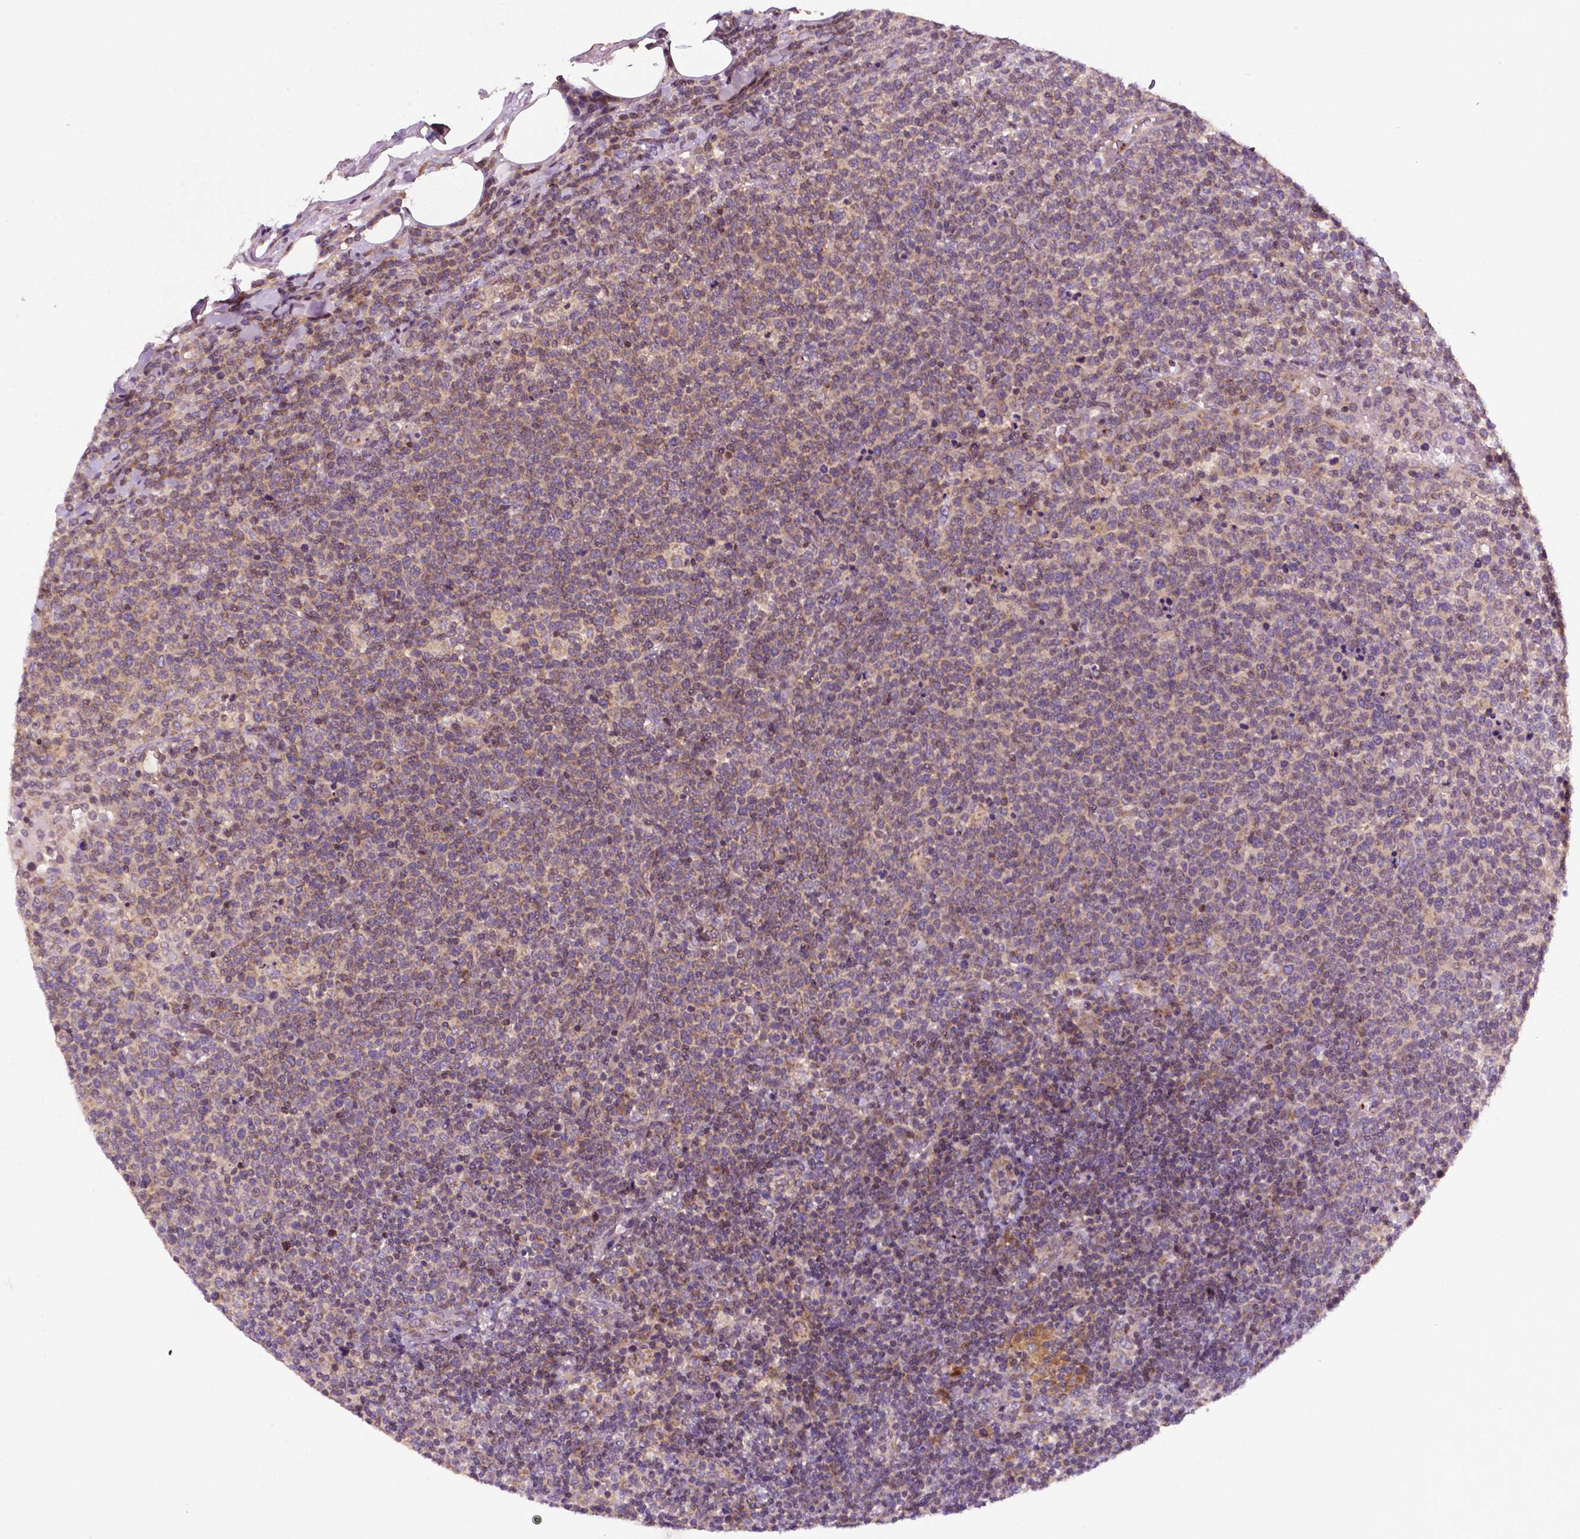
{"staining": {"intensity": "weak", "quantity": ">75%", "location": "cytoplasmic/membranous"}, "tissue": "lymphoma", "cell_type": "Tumor cells", "image_type": "cancer", "snomed": [{"axis": "morphology", "description": "Malignant lymphoma, non-Hodgkin's type, High grade"}, {"axis": "topography", "description": "Lymph node"}], "caption": "Weak cytoplasmic/membranous expression is seen in approximately >75% of tumor cells in malignant lymphoma, non-Hodgkin's type (high-grade). (brown staining indicates protein expression, while blue staining denotes nuclei).", "gene": "SPNS2", "patient": {"sex": "male", "age": 61}}